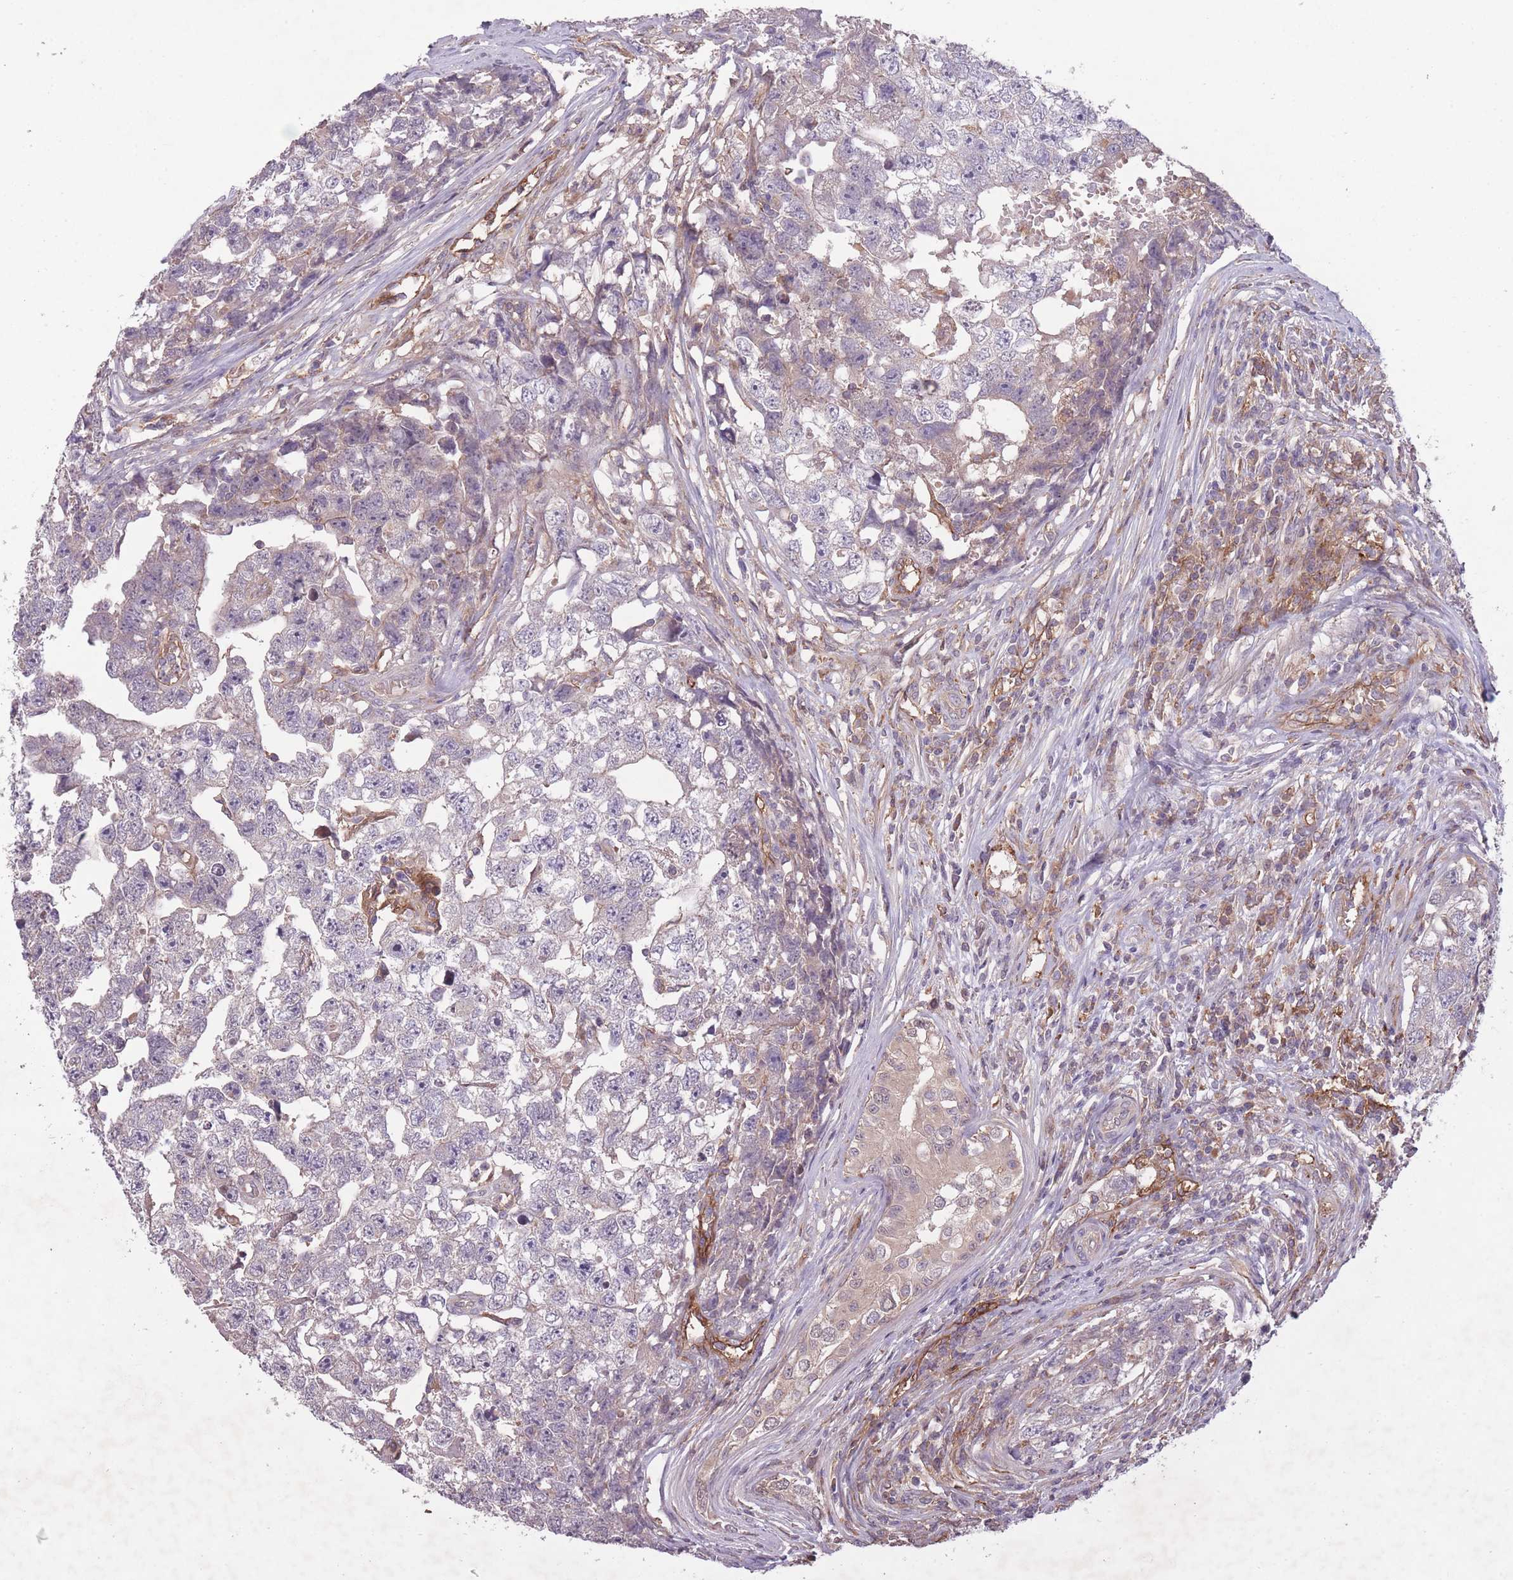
{"staining": {"intensity": "negative", "quantity": "none", "location": "none"}, "tissue": "testis cancer", "cell_type": "Tumor cells", "image_type": "cancer", "snomed": [{"axis": "morphology", "description": "Carcinoma, Embryonal, NOS"}, {"axis": "topography", "description": "Testis"}], "caption": "Immunohistochemistry image of human testis cancer stained for a protein (brown), which shows no staining in tumor cells. Nuclei are stained in blue.", "gene": "OR2V2", "patient": {"sex": "male", "age": 22}}